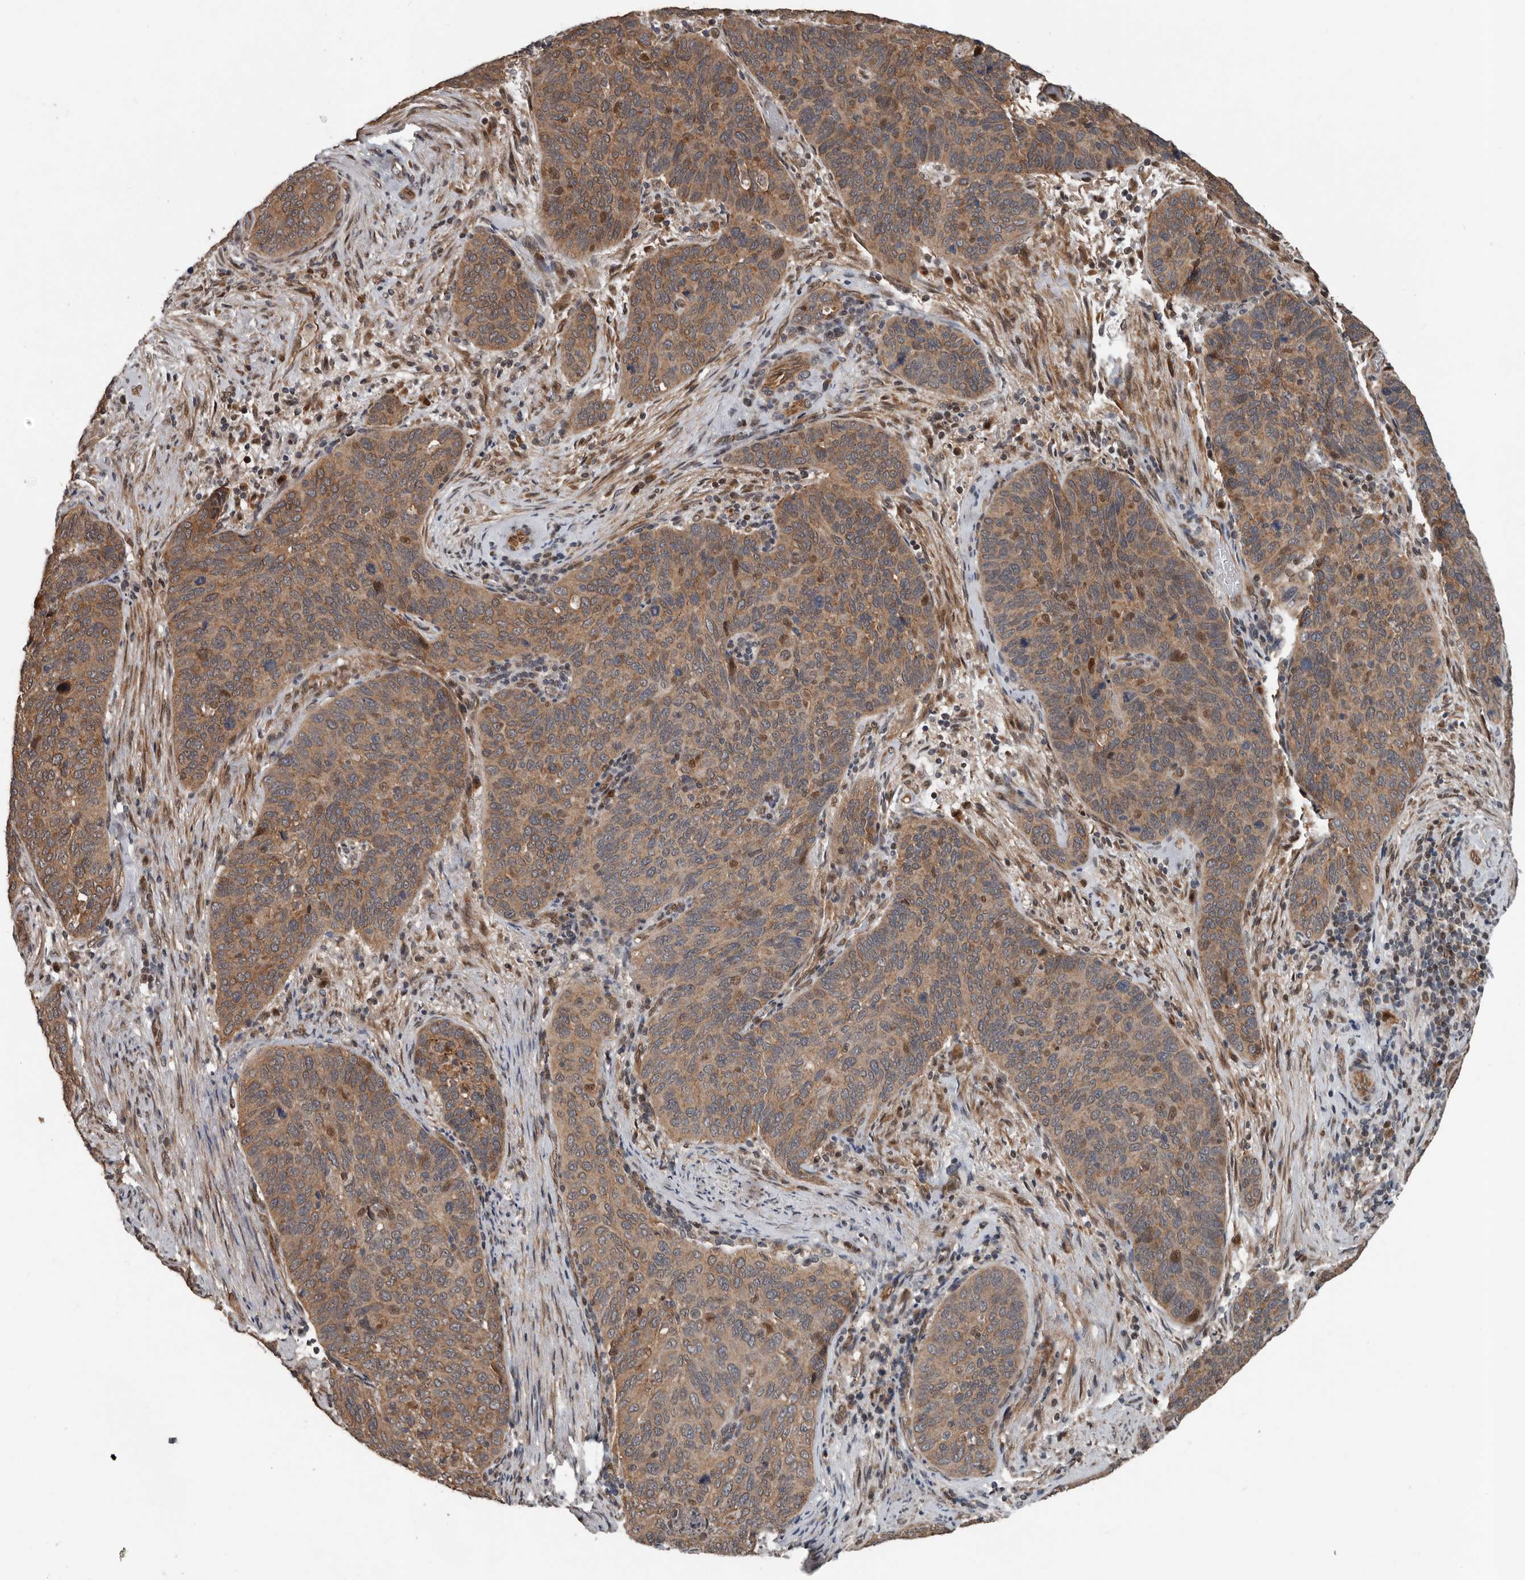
{"staining": {"intensity": "moderate", "quantity": ">75%", "location": "cytoplasmic/membranous"}, "tissue": "cervical cancer", "cell_type": "Tumor cells", "image_type": "cancer", "snomed": [{"axis": "morphology", "description": "Squamous cell carcinoma, NOS"}, {"axis": "topography", "description": "Cervix"}], "caption": "Immunohistochemical staining of human cervical cancer (squamous cell carcinoma) shows moderate cytoplasmic/membranous protein expression in approximately >75% of tumor cells. Nuclei are stained in blue.", "gene": "YOD1", "patient": {"sex": "female", "age": 60}}